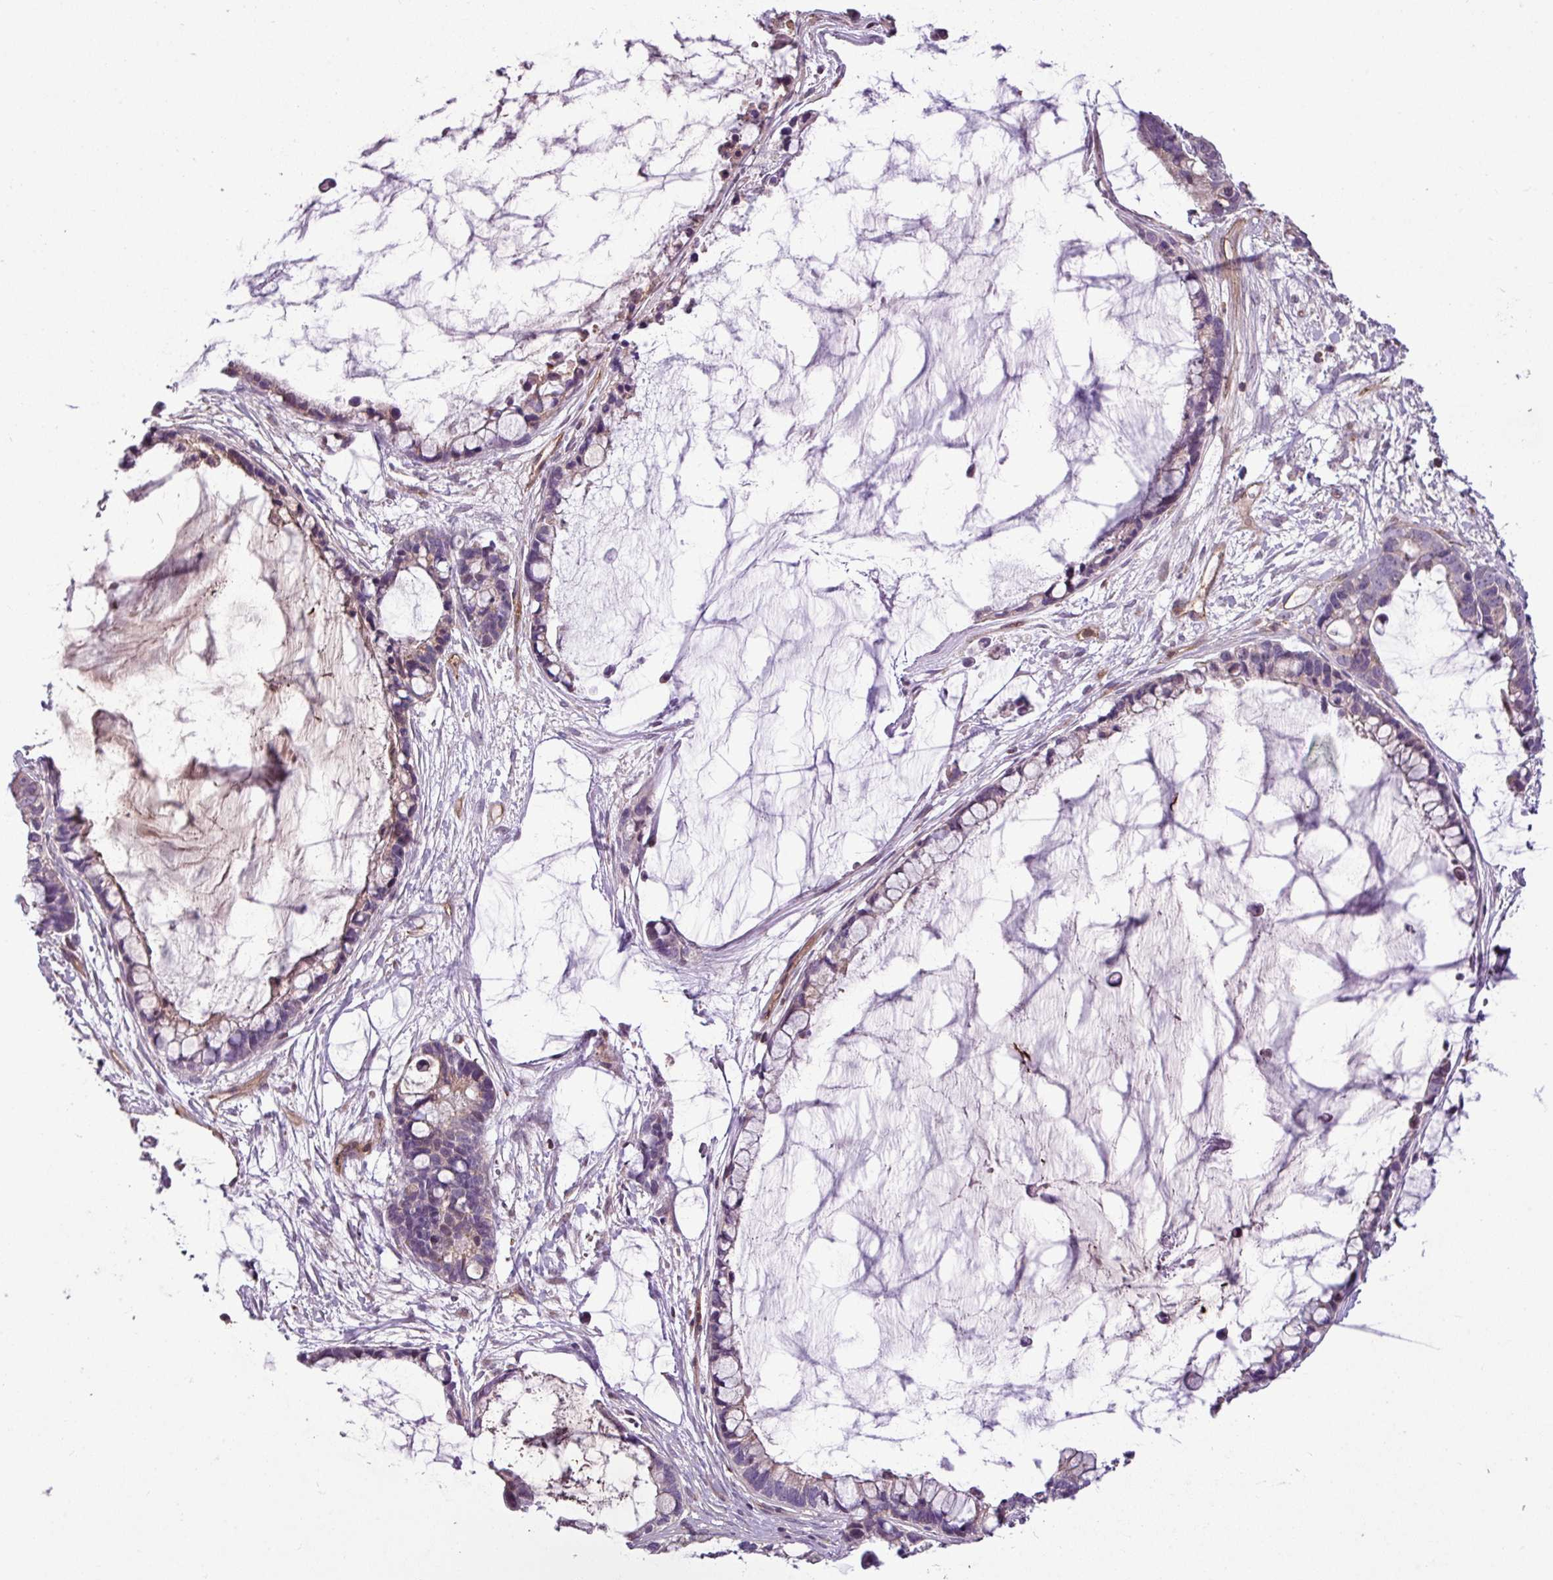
{"staining": {"intensity": "moderate", "quantity": "25%-75%", "location": "cytoplasmic/membranous"}, "tissue": "ovarian cancer", "cell_type": "Tumor cells", "image_type": "cancer", "snomed": [{"axis": "morphology", "description": "Cystadenocarcinoma, mucinous, NOS"}, {"axis": "topography", "description": "Ovary"}], "caption": "Ovarian mucinous cystadenocarcinoma stained with a brown dye reveals moderate cytoplasmic/membranous positive expression in about 25%-75% of tumor cells.", "gene": "ZNF106", "patient": {"sex": "female", "age": 63}}